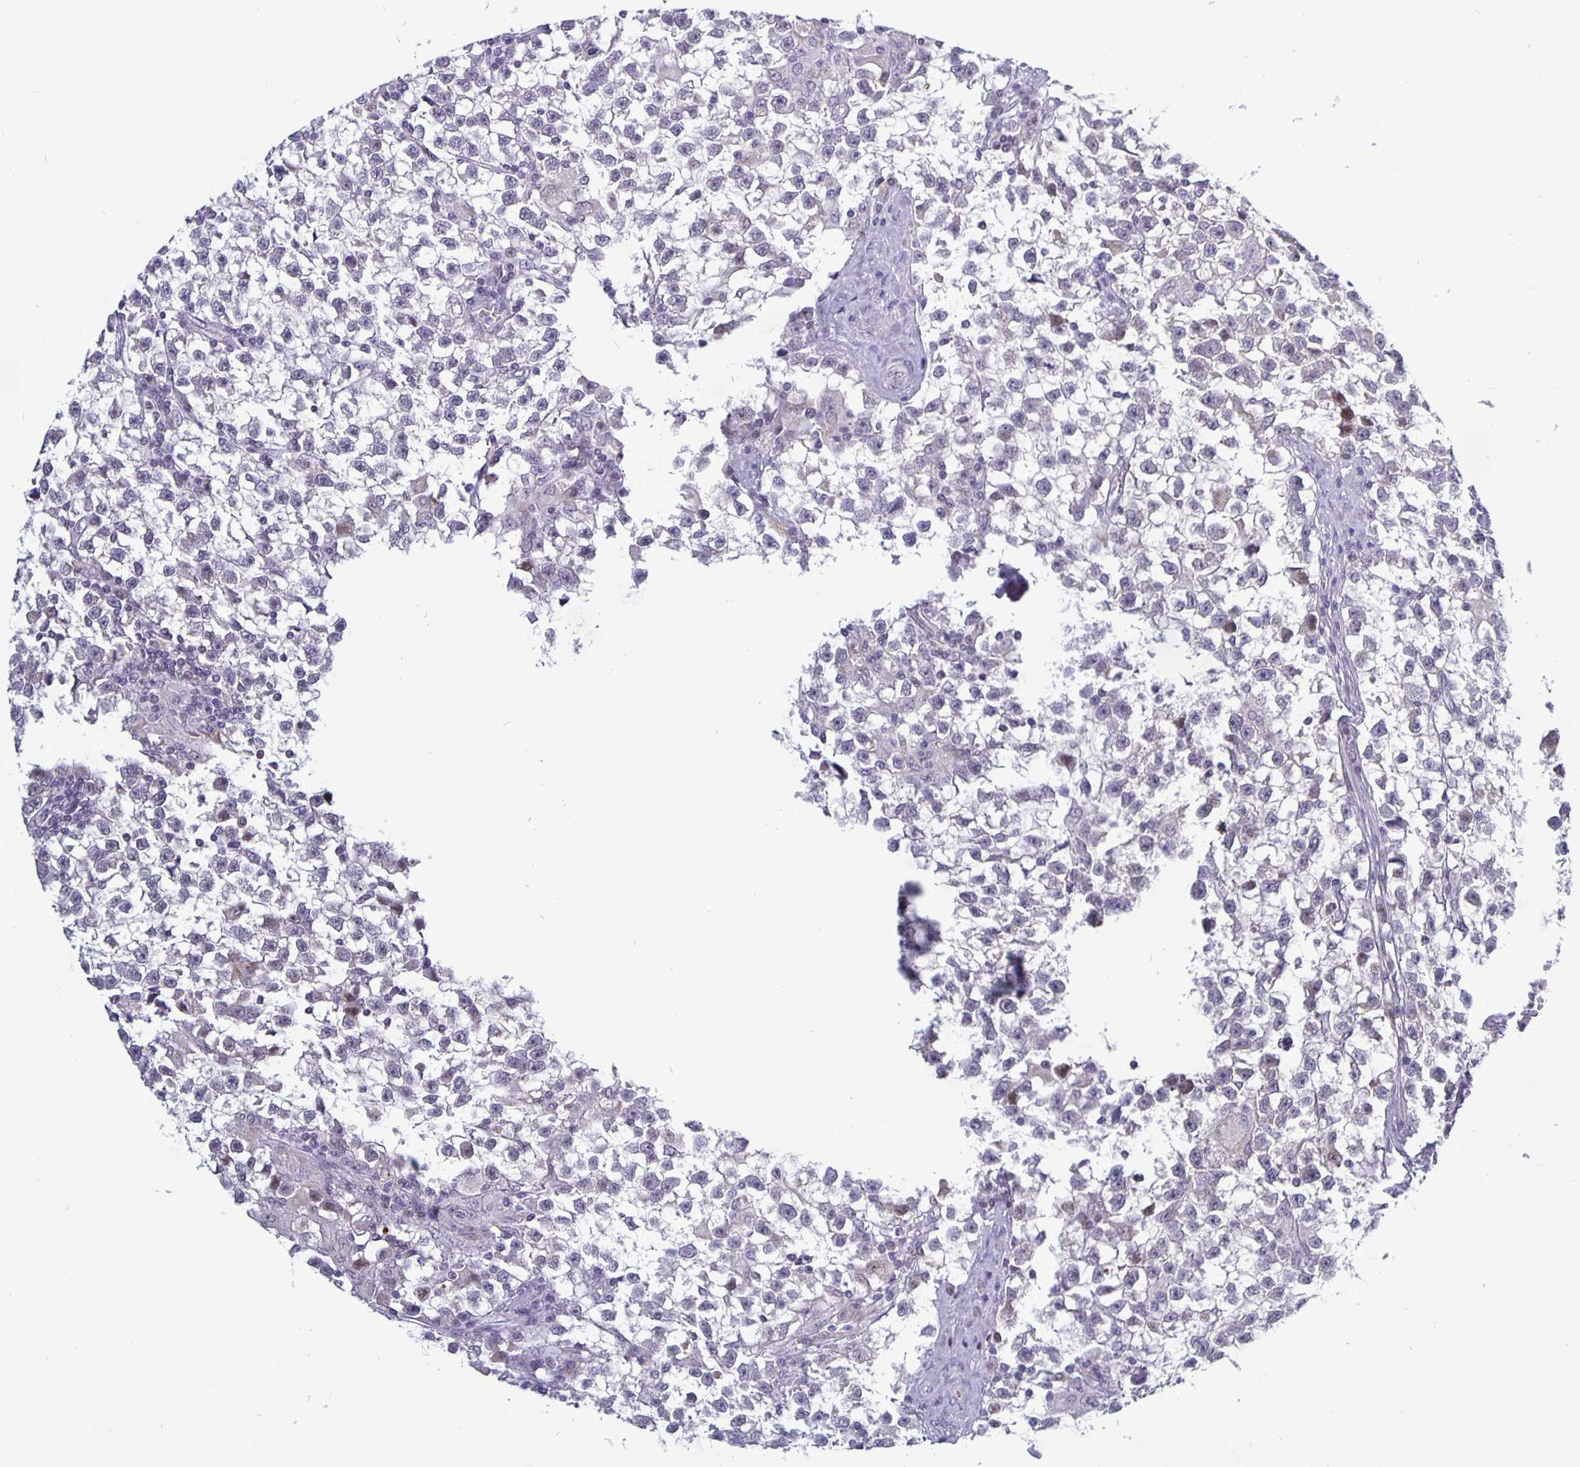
{"staining": {"intensity": "negative", "quantity": "none", "location": "none"}, "tissue": "testis cancer", "cell_type": "Tumor cells", "image_type": "cancer", "snomed": [{"axis": "morphology", "description": "Seminoma, NOS"}, {"axis": "topography", "description": "Testis"}], "caption": "Tumor cells are negative for protein expression in human seminoma (testis).", "gene": "ERBB2", "patient": {"sex": "male", "age": 31}}